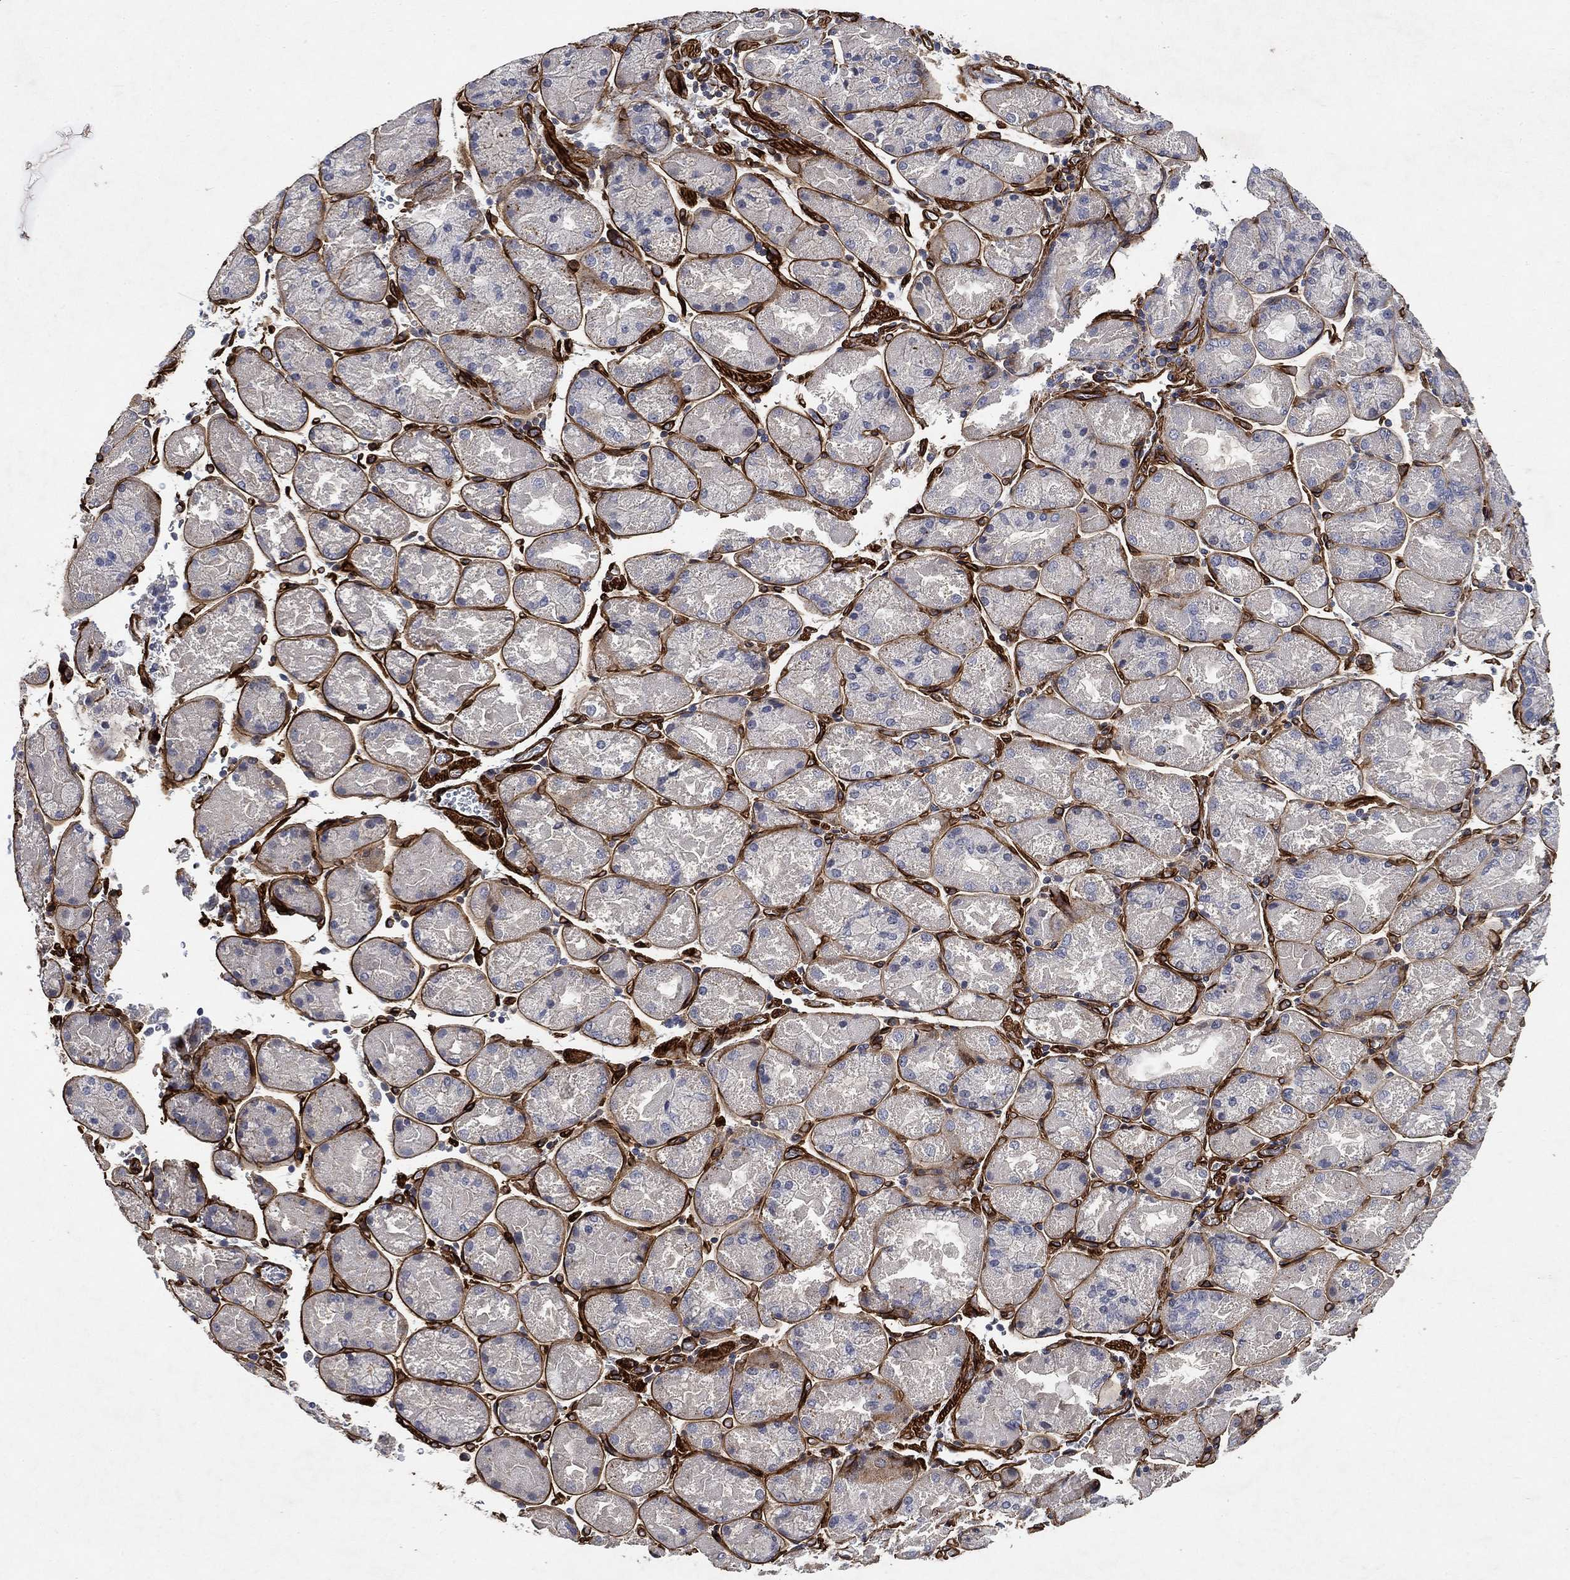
{"staining": {"intensity": "negative", "quantity": "none", "location": "none"}, "tissue": "stomach cancer", "cell_type": "Tumor cells", "image_type": "cancer", "snomed": [{"axis": "morphology", "description": "Adenocarcinoma, NOS"}, {"axis": "topography", "description": "Stomach"}], "caption": "Human stomach cancer stained for a protein using immunohistochemistry exhibits no positivity in tumor cells.", "gene": "COL4A2", "patient": {"sex": "female", "age": 57}}